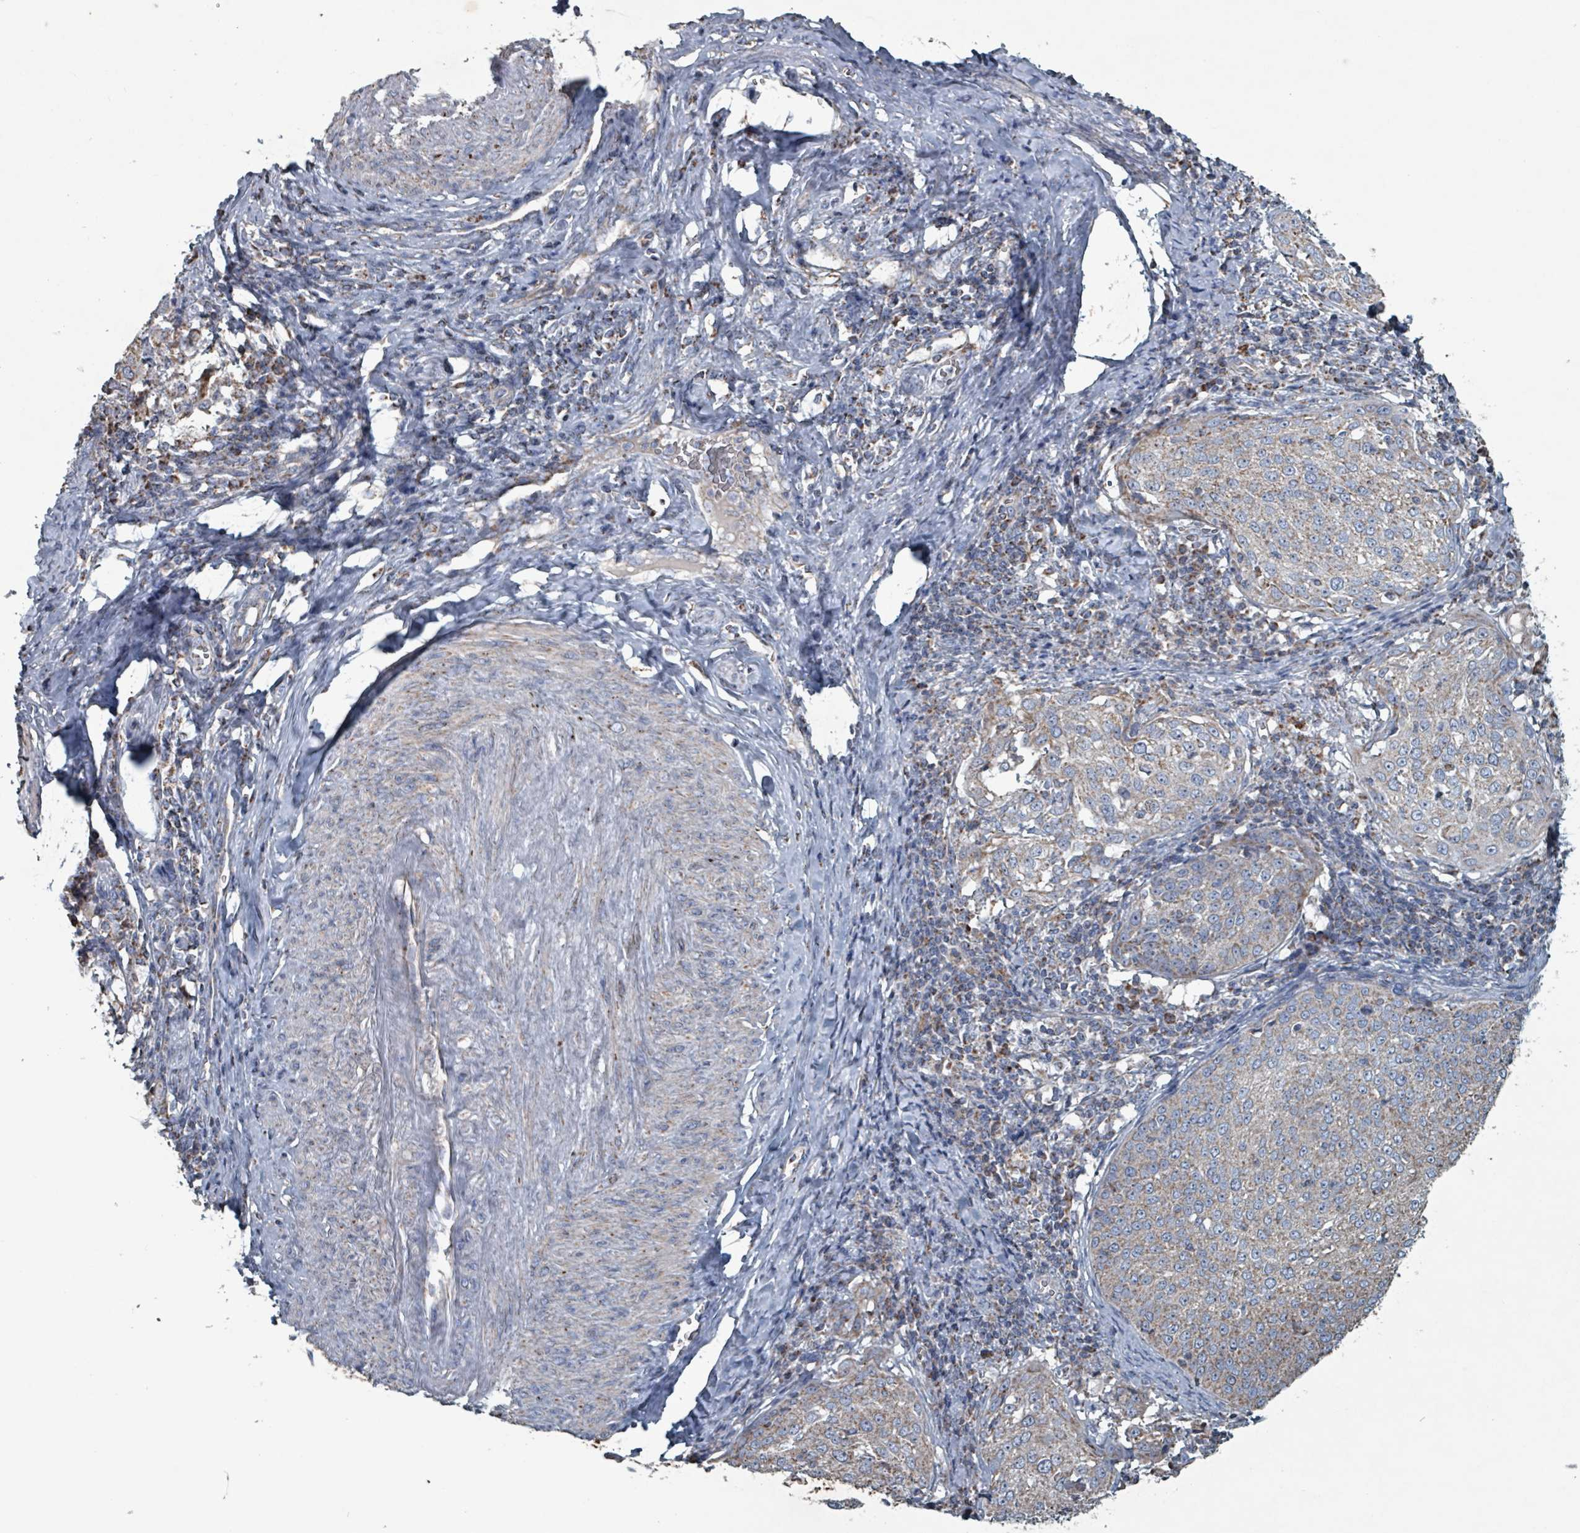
{"staining": {"intensity": "weak", "quantity": "25%-75%", "location": "cytoplasmic/membranous"}, "tissue": "cervical cancer", "cell_type": "Tumor cells", "image_type": "cancer", "snomed": [{"axis": "morphology", "description": "Squamous cell carcinoma, NOS"}, {"axis": "topography", "description": "Cervix"}], "caption": "Immunohistochemistry (IHC) of cervical squamous cell carcinoma exhibits low levels of weak cytoplasmic/membranous positivity in about 25%-75% of tumor cells.", "gene": "ABHD18", "patient": {"sex": "female", "age": 57}}